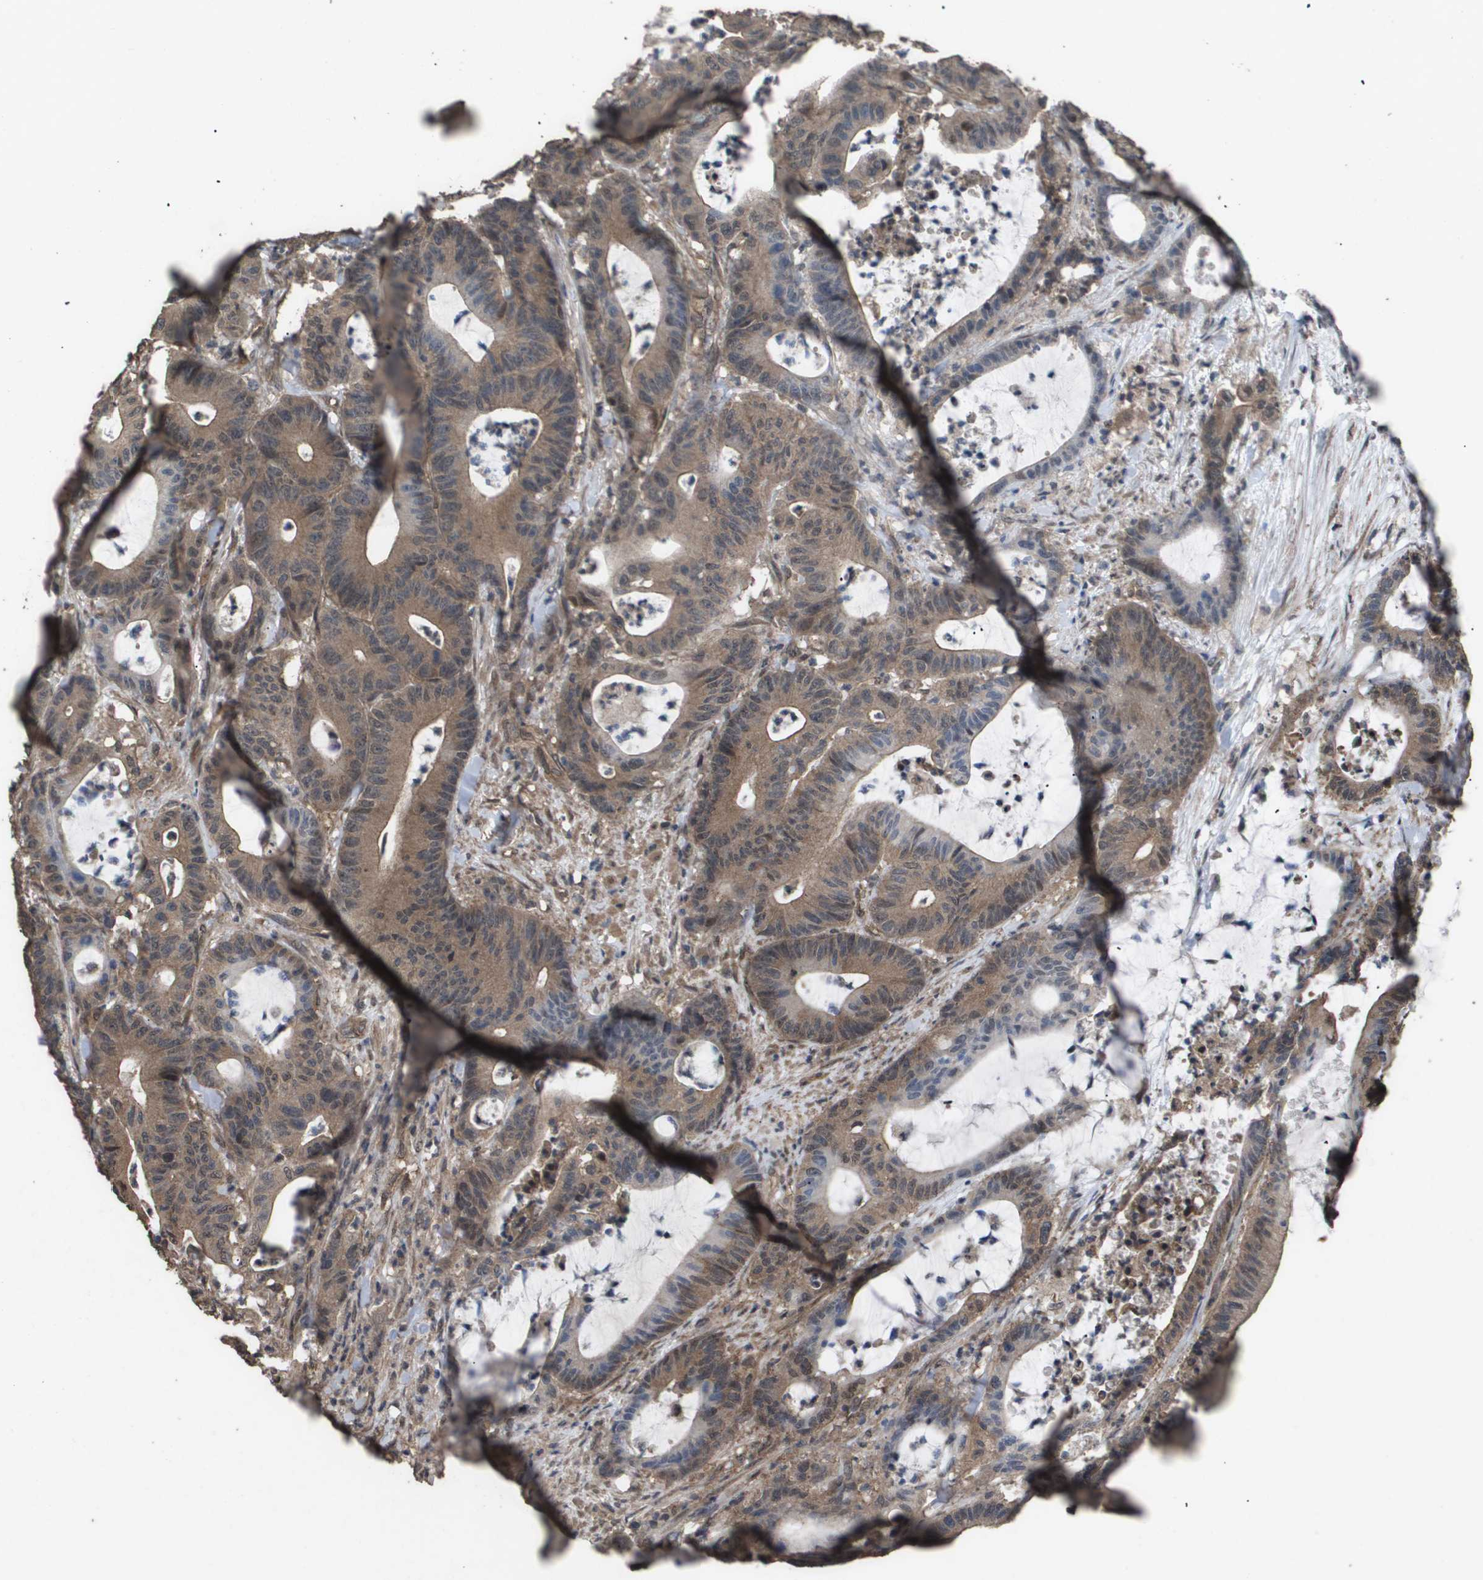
{"staining": {"intensity": "moderate", "quantity": ">75%", "location": "cytoplasmic/membranous"}, "tissue": "colorectal cancer", "cell_type": "Tumor cells", "image_type": "cancer", "snomed": [{"axis": "morphology", "description": "Adenocarcinoma, NOS"}, {"axis": "topography", "description": "Colon"}], "caption": "Colorectal adenocarcinoma stained for a protein reveals moderate cytoplasmic/membranous positivity in tumor cells. (brown staining indicates protein expression, while blue staining denotes nuclei).", "gene": "CUL5", "patient": {"sex": "female", "age": 84}}